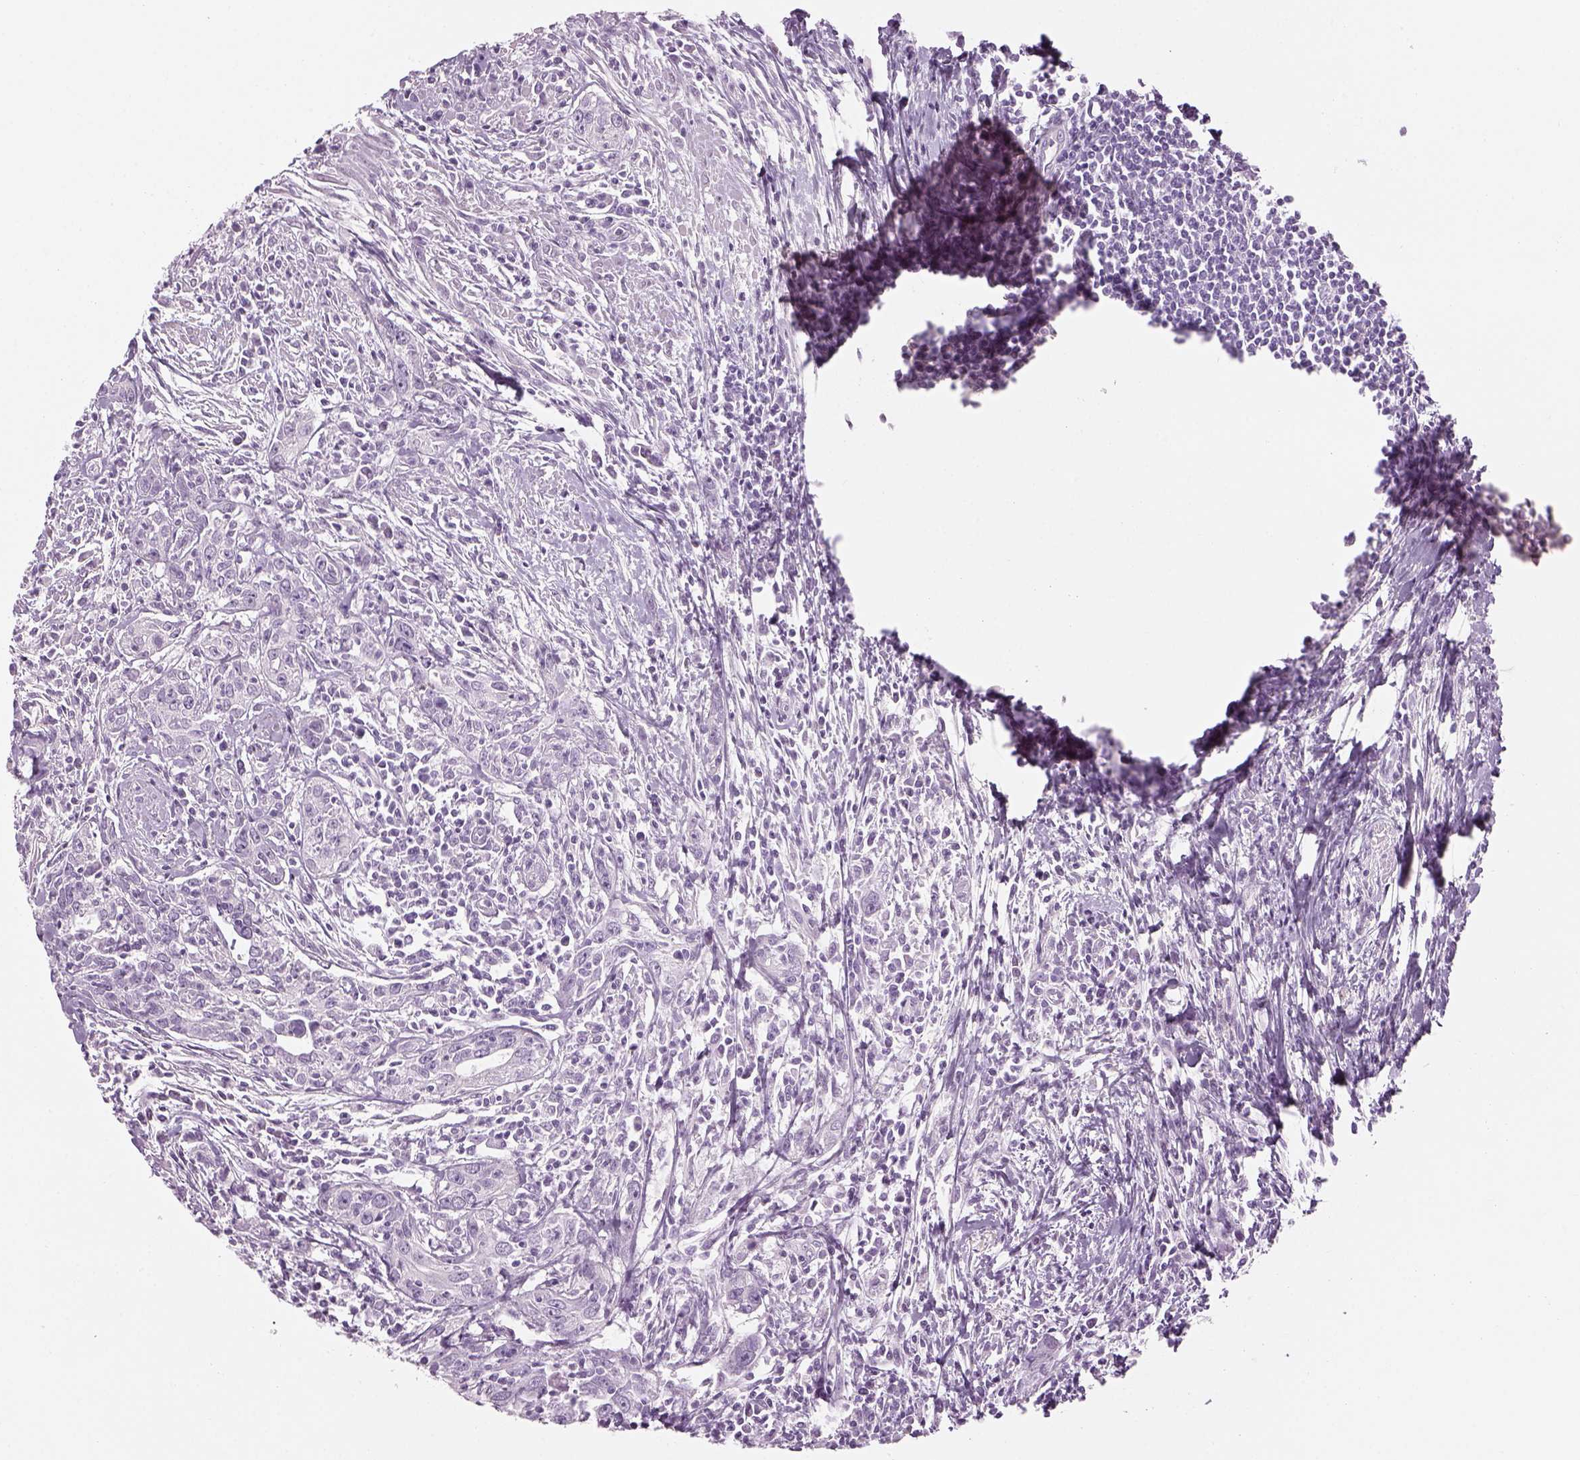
{"staining": {"intensity": "negative", "quantity": "none", "location": "none"}, "tissue": "urothelial cancer", "cell_type": "Tumor cells", "image_type": "cancer", "snomed": [{"axis": "morphology", "description": "Urothelial carcinoma, High grade"}, {"axis": "topography", "description": "Urinary bladder"}], "caption": "Tumor cells are negative for brown protein staining in high-grade urothelial carcinoma.", "gene": "SAG", "patient": {"sex": "male", "age": 83}}